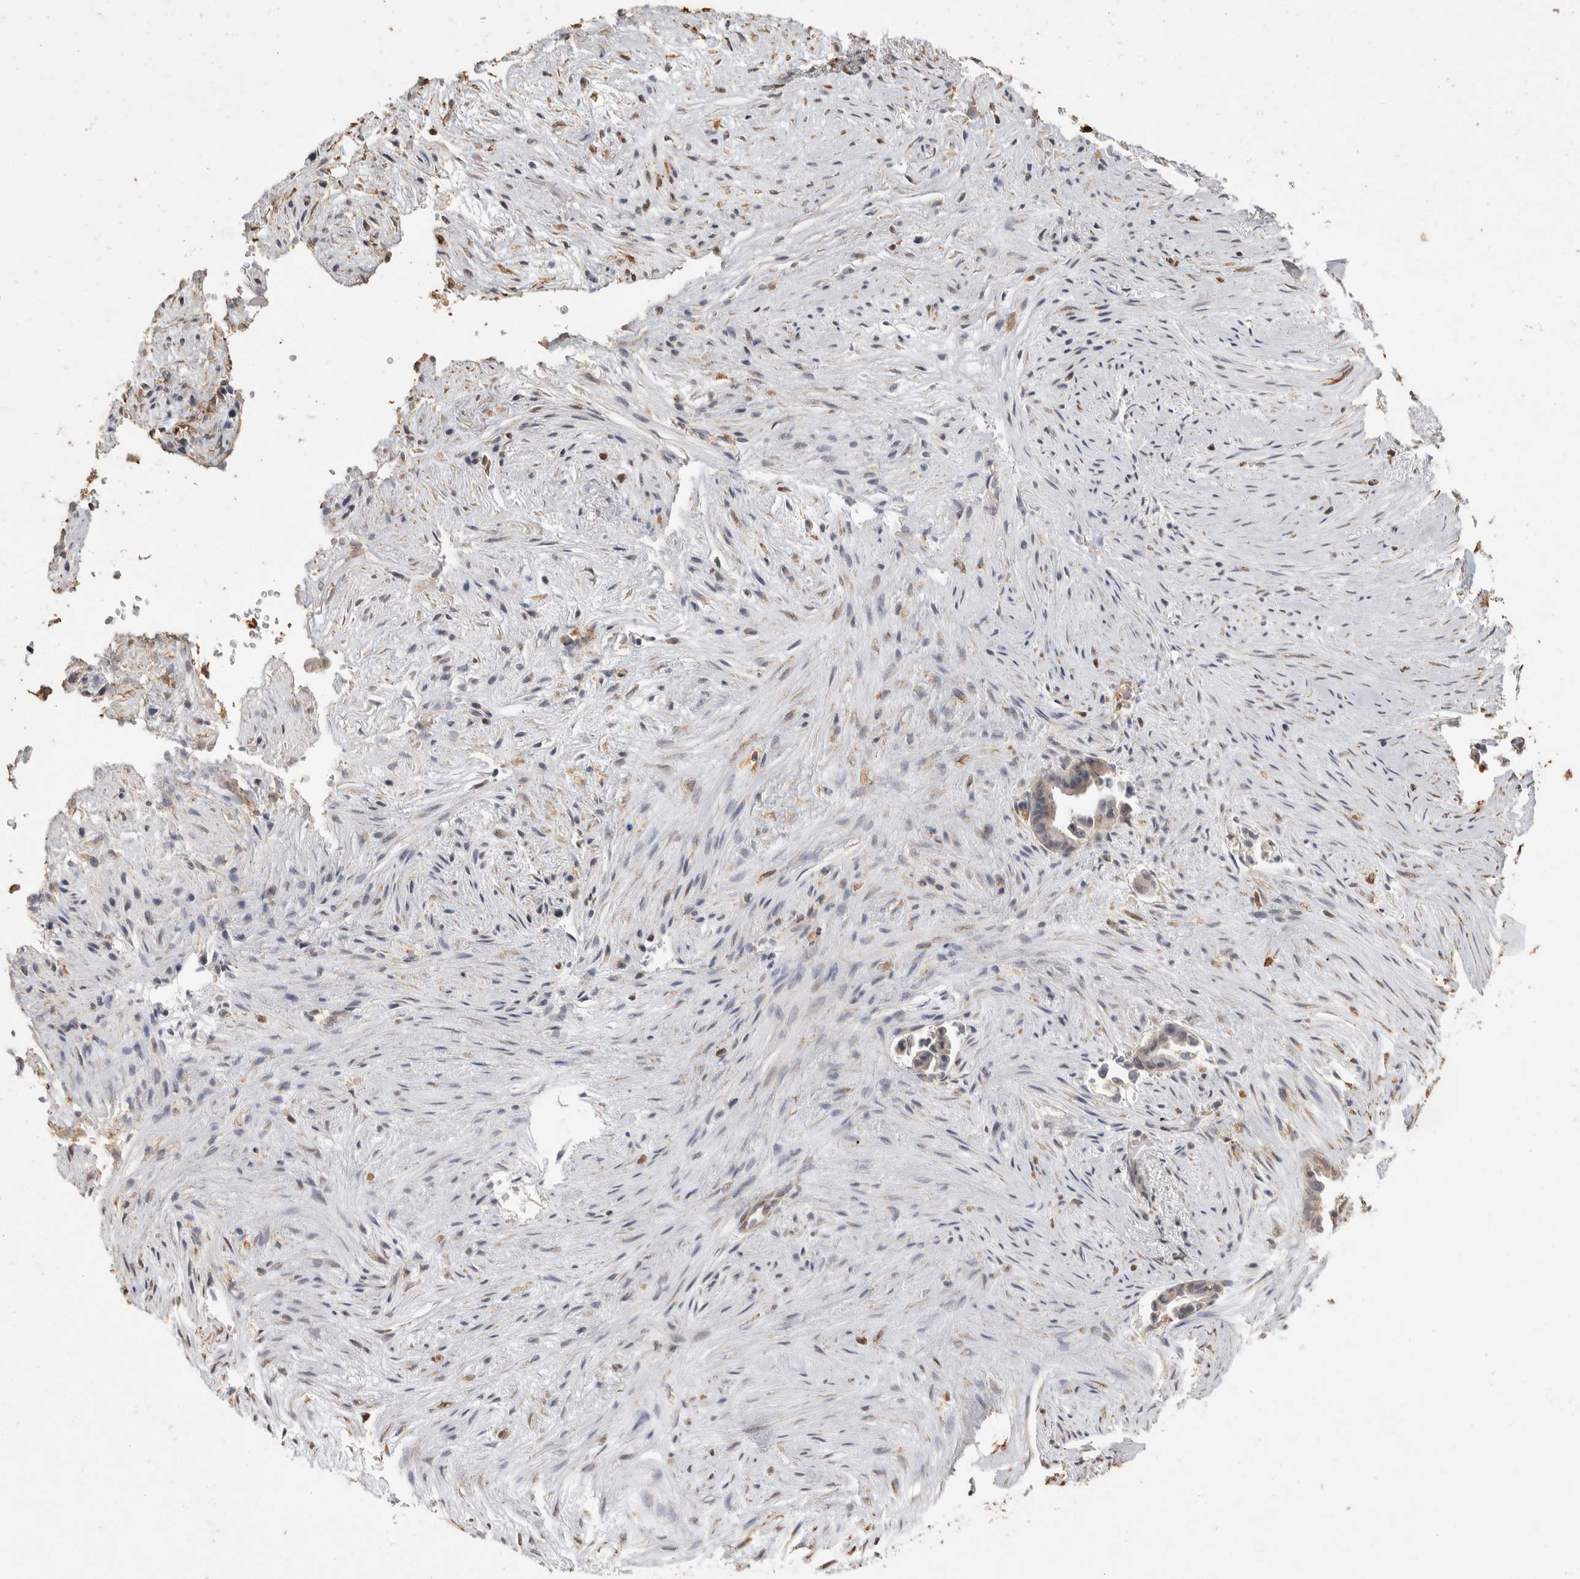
{"staining": {"intensity": "negative", "quantity": "none", "location": "none"}, "tissue": "liver cancer", "cell_type": "Tumor cells", "image_type": "cancer", "snomed": [{"axis": "morphology", "description": "Cholangiocarcinoma"}, {"axis": "topography", "description": "Liver"}], "caption": "The IHC image has no significant positivity in tumor cells of liver cholangiocarcinoma tissue.", "gene": "REPS2", "patient": {"sex": "female", "age": 55}}